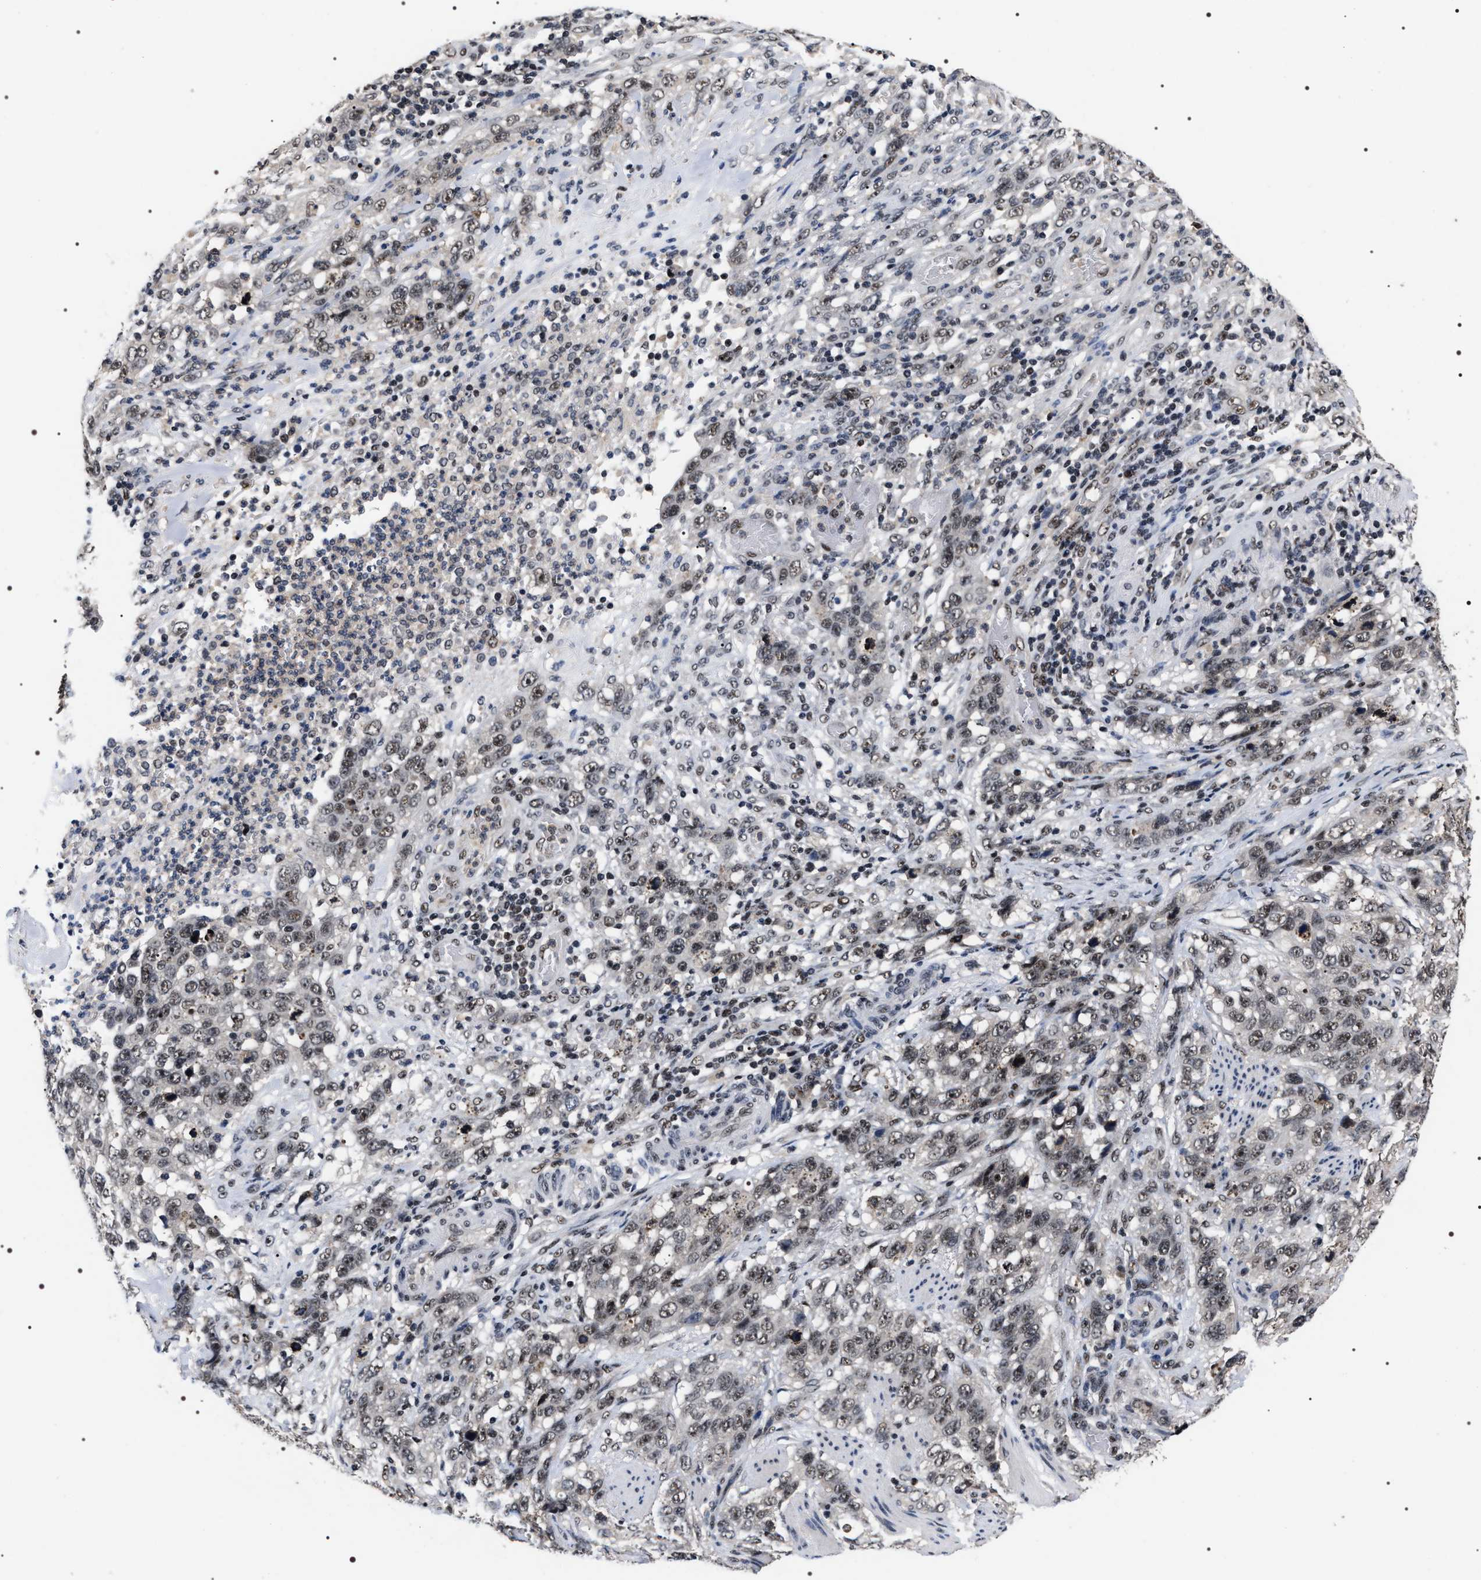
{"staining": {"intensity": "weak", "quantity": ">75%", "location": "nuclear"}, "tissue": "stomach cancer", "cell_type": "Tumor cells", "image_type": "cancer", "snomed": [{"axis": "morphology", "description": "Adenocarcinoma, NOS"}, {"axis": "topography", "description": "Stomach"}], "caption": "This is a micrograph of immunohistochemistry (IHC) staining of adenocarcinoma (stomach), which shows weak positivity in the nuclear of tumor cells.", "gene": "RRP1B", "patient": {"sex": "male", "age": 48}}